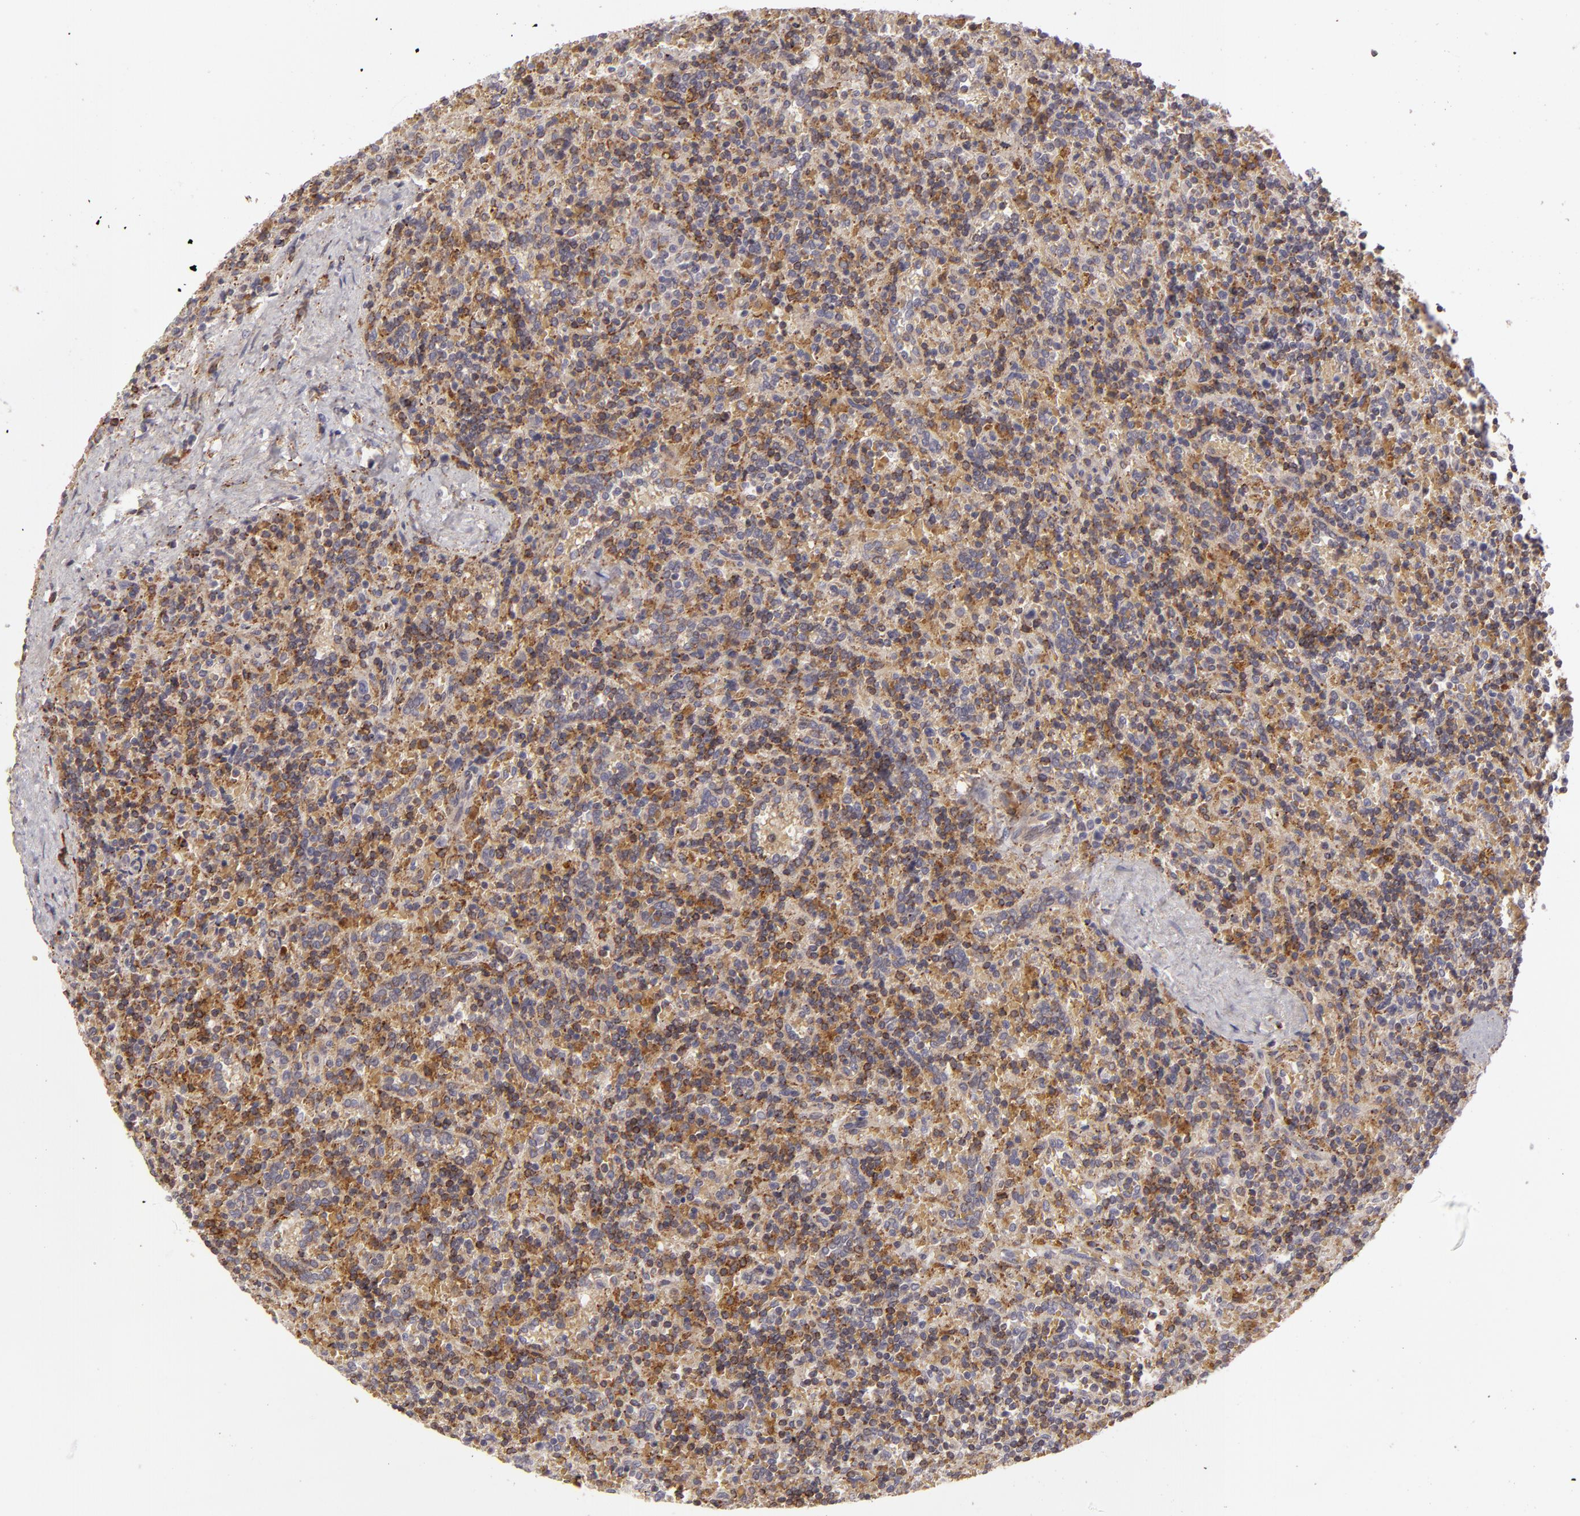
{"staining": {"intensity": "moderate", "quantity": ">75%", "location": "cytoplasmic/membranous"}, "tissue": "lymphoma", "cell_type": "Tumor cells", "image_type": "cancer", "snomed": [{"axis": "morphology", "description": "Malignant lymphoma, non-Hodgkin's type, Low grade"}, {"axis": "topography", "description": "Spleen"}], "caption": "Low-grade malignant lymphoma, non-Hodgkin's type stained with DAB immunohistochemistry (IHC) demonstrates medium levels of moderate cytoplasmic/membranous positivity in about >75% of tumor cells. The staining was performed using DAB (3,3'-diaminobenzidine) to visualize the protein expression in brown, while the nuclei were stained in blue with hematoxylin (Magnification: 20x).", "gene": "CFB", "patient": {"sex": "male", "age": 67}}